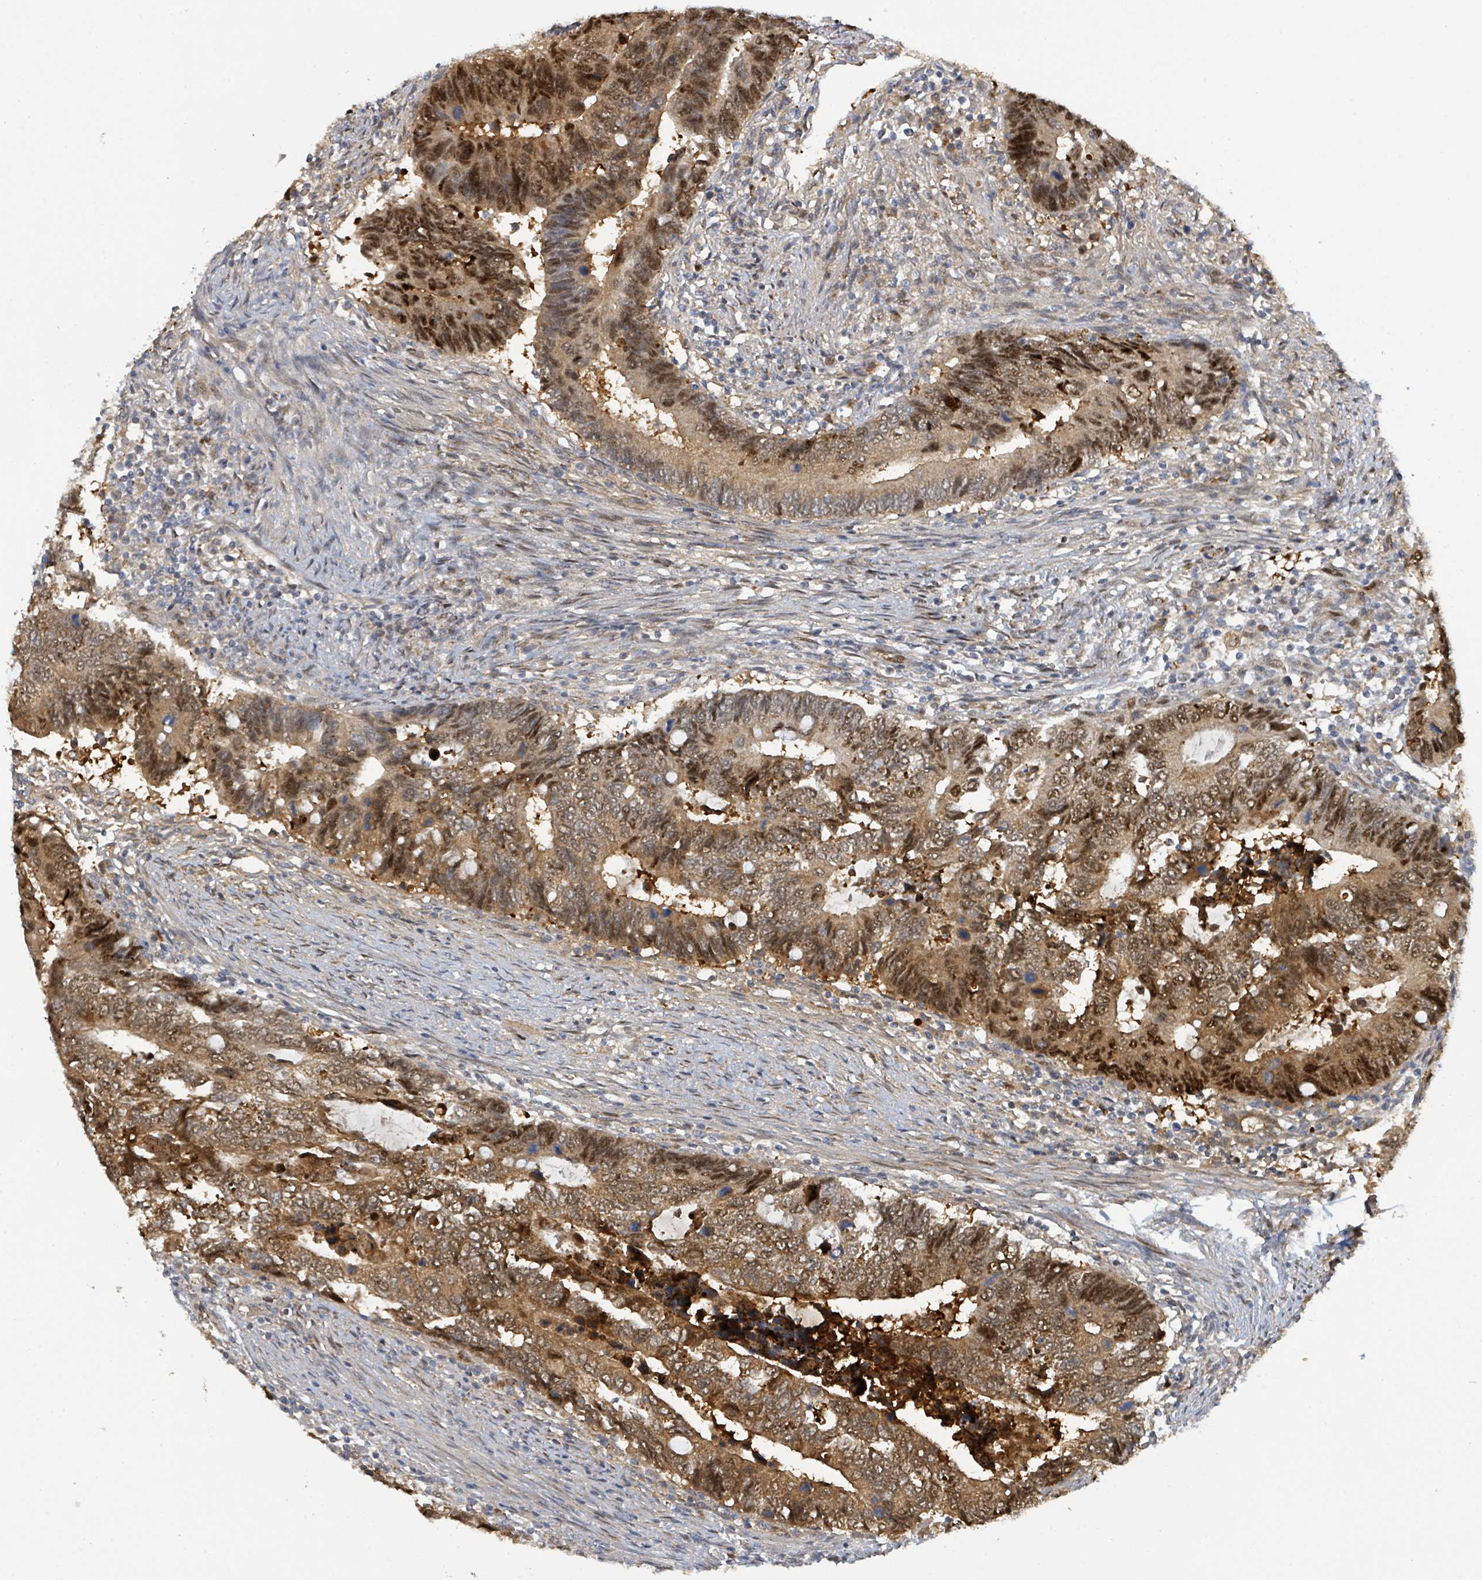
{"staining": {"intensity": "moderate", "quantity": ">75%", "location": "cytoplasmic/membranous,nuclear"}, "tissue": "colorectal cancer", "cell_type": "Tumor cells", "image_type": "cancer", "snomed": [{"axis": "morphology", "description": "Adenocarcinoma, NOS"}, {"axis": "topography", "description": "Colon"}], "caption": "Adenocarcinoma (colorectal) stained for a protein displays moderate cytoplasmic/membranous and nuclear positivity in tumor cells.", "gene": "PSMB7", "patient": {"sex": "male", "age": 87}}